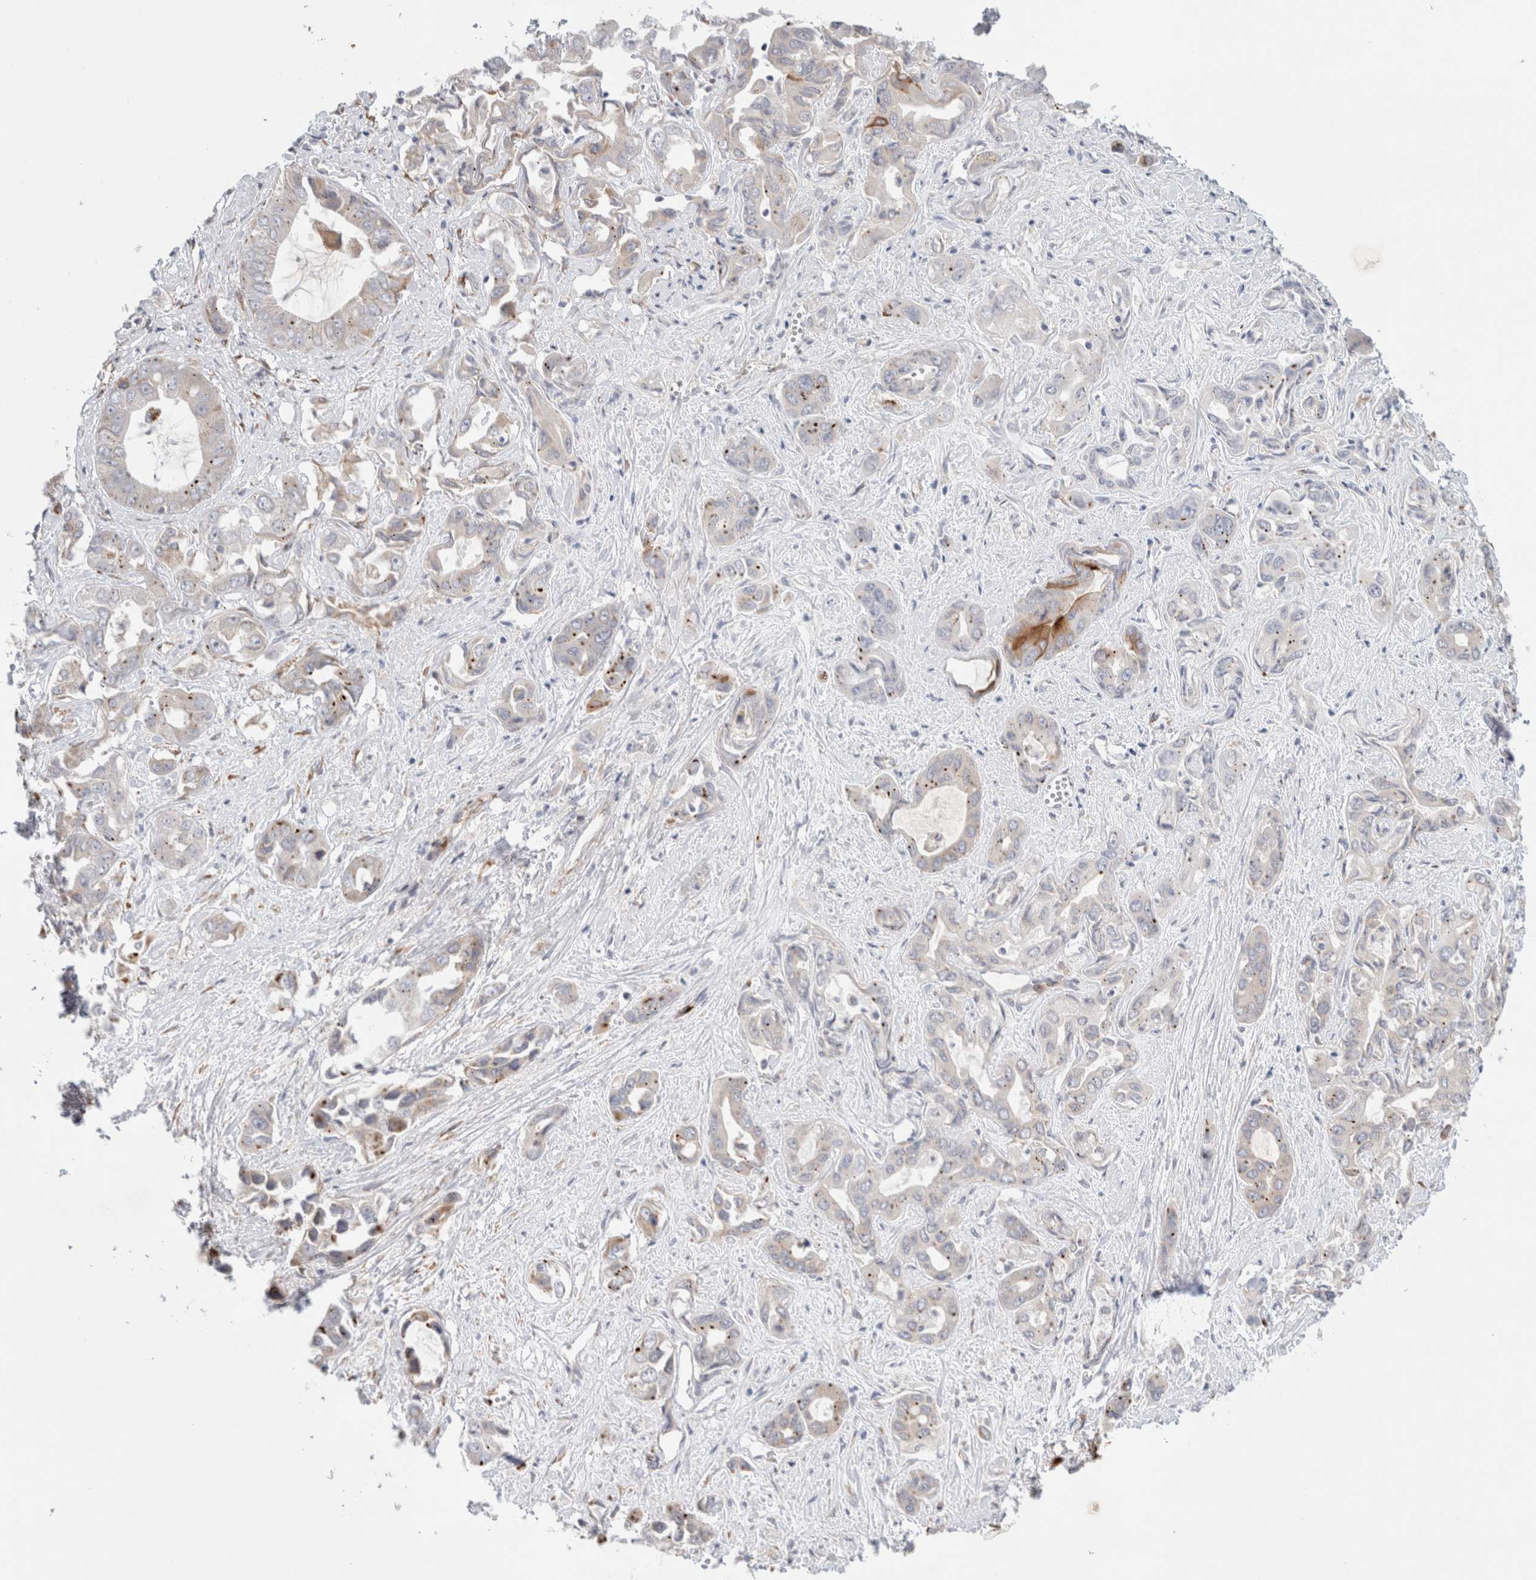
{"staining": {"intensity": "moderate", "quantity": "25%-75%", "location": "cytoplasmic/membranous"}, "tissue": "liver cancer", "cell_type": "Tumor cells", "image_type": "cancer", "snomed": [{"axis": "morphology", "description": "Cholangiocarcinoma"}, {"axis": "topography", "description": "Liver"}], "caption": "Immunohistochemistry (IHC) image of liver cancer stained for a protein (brown), which displays medium levels of moderate cytoplasmic/membranous expression in approximately 25%-75% of tumor cells.", "gene": "CNPY4", "patient": {"sex": "female", "age": 52}}